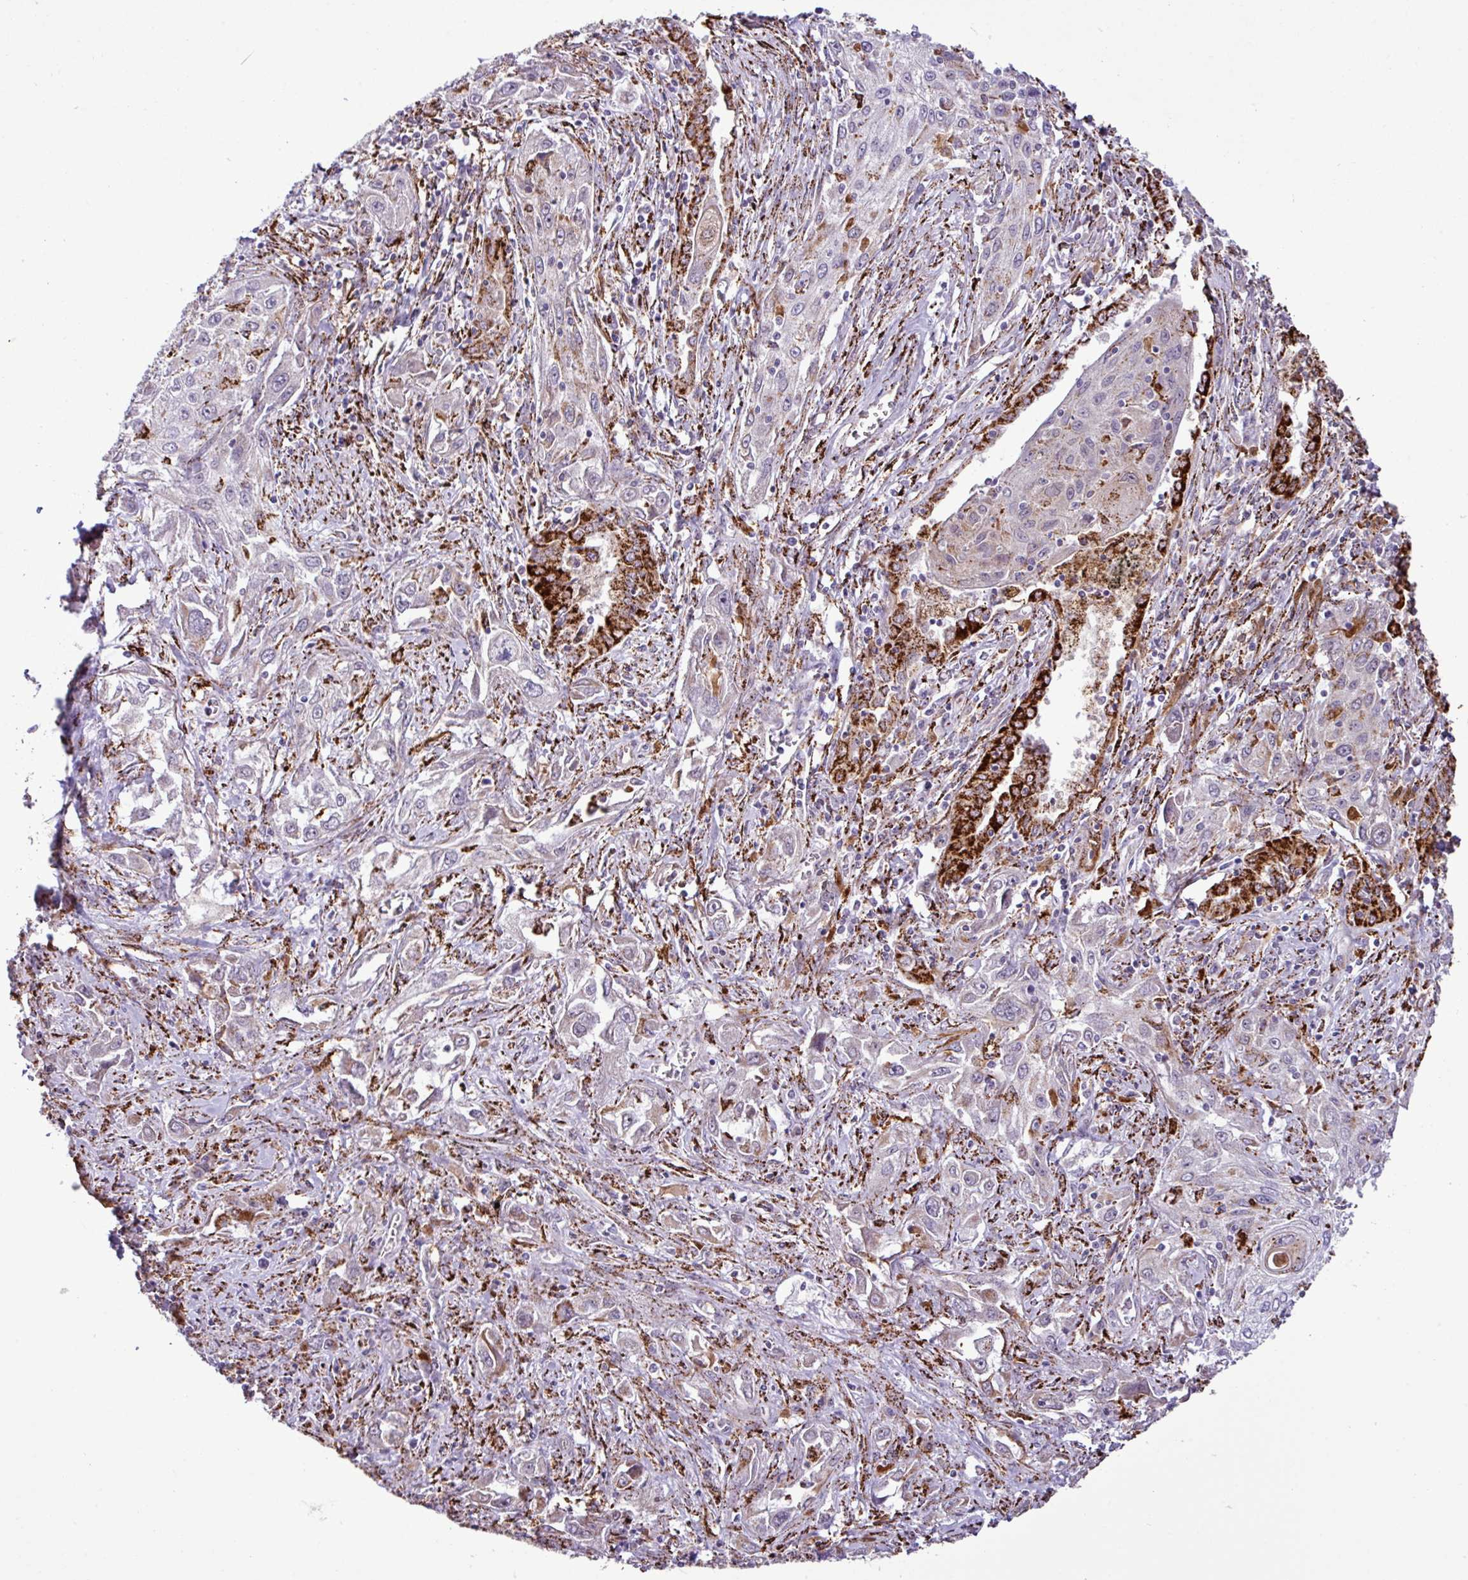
{"staining": {"intensity": "negative", "quantity": "none", "location": "none"}, "tissue": "lung cancer", "cell_type": "Tumor cells", "image_type": "cancer", "snomed": [{"axis": "morphology", "description": "Squamous cell carcinoma, NOS"}, {"axis": "topography", "description": "Lung"}], "caption": "Tumor cells show no significant expression in lung squamous cell carcinoma. The staining was performed using DAB to visualize the protein expression in brown, while the nuclei were stained in blue with hematoxylin (Magnification: 20x).", "gene": "SGPP1", "patient": {"sex": "female", "age": 69}}